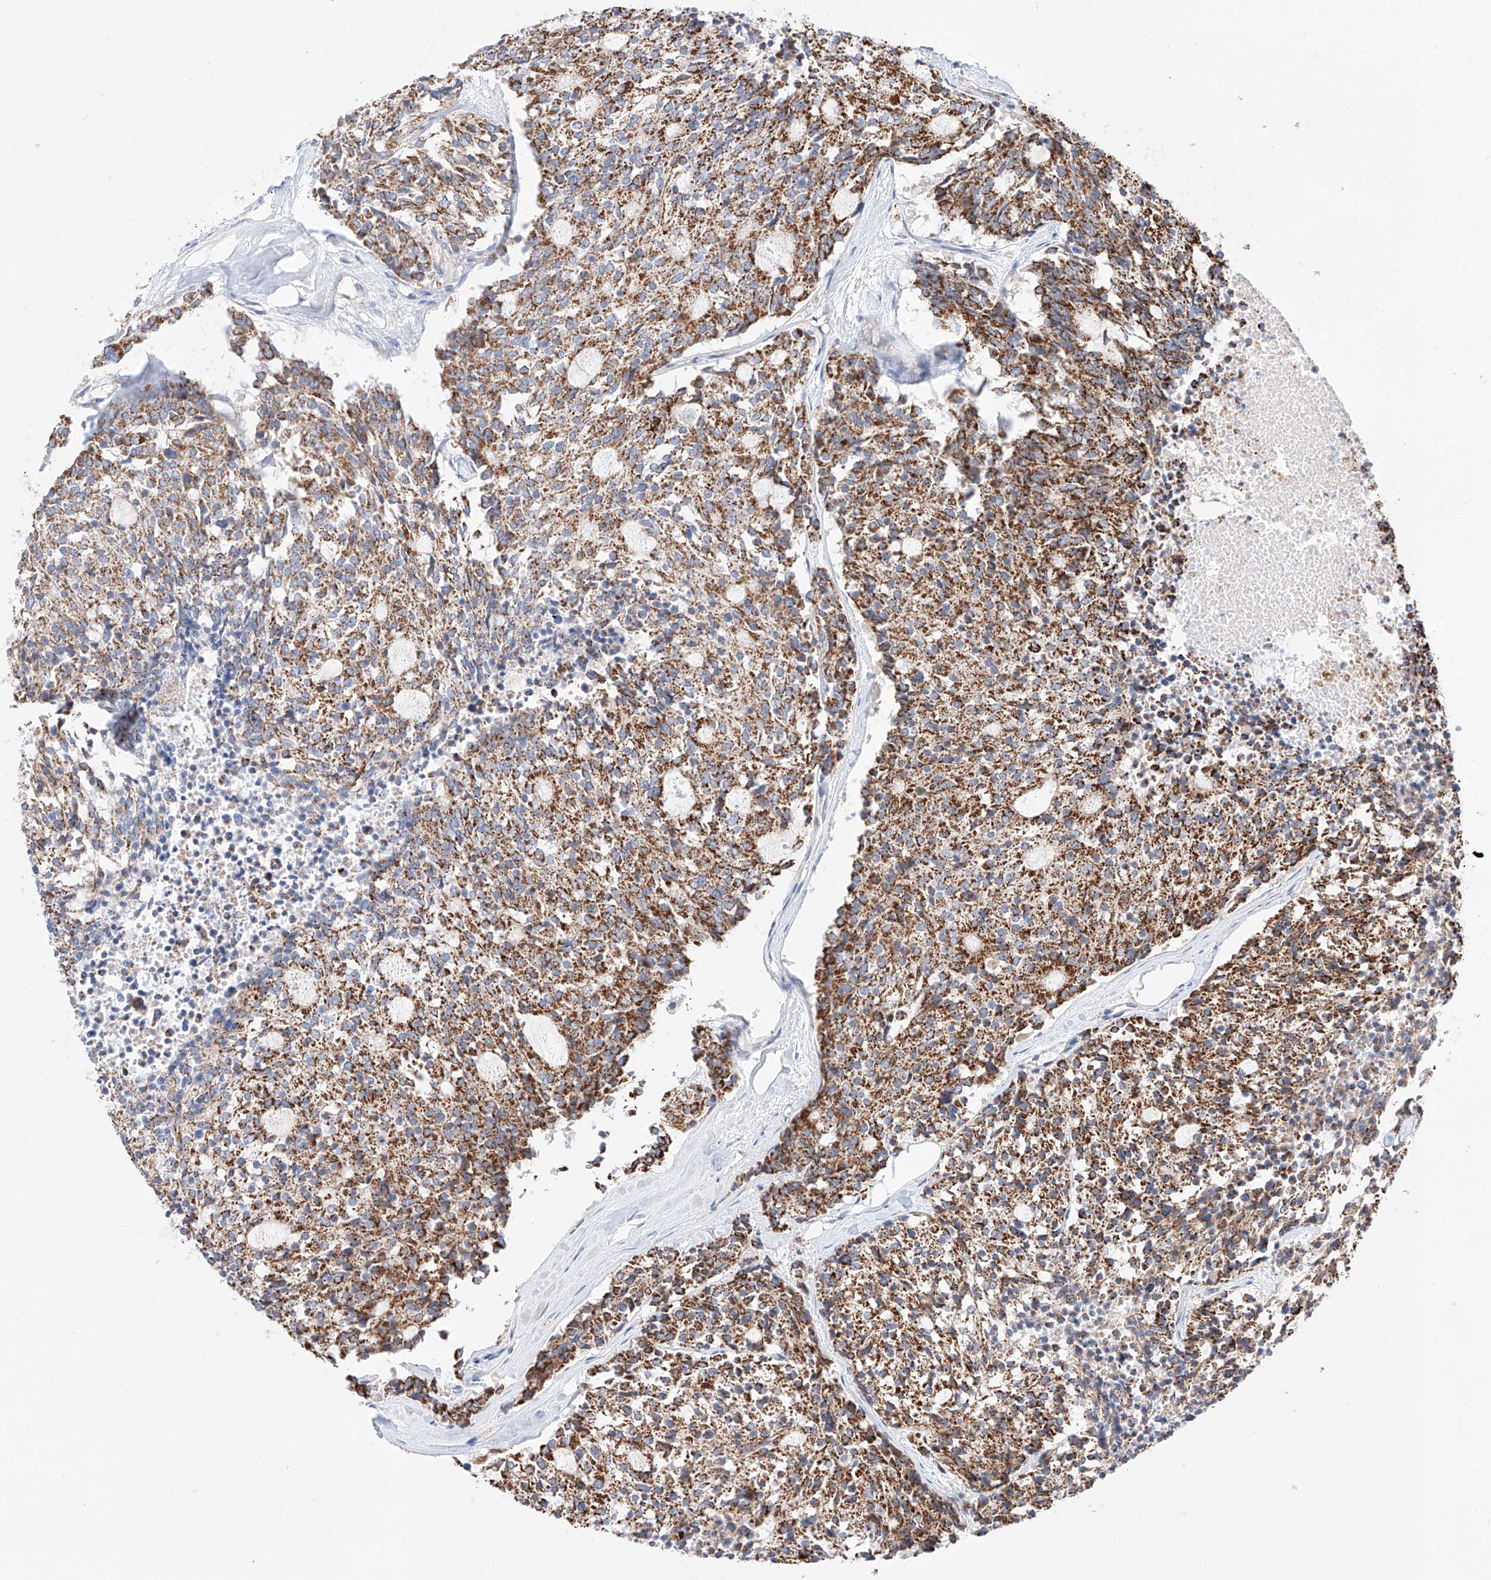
{"staining": {"intensity": "strong", "quantity": "25%-75%", "location": "cytoplasmic/membranous"}, "tissue": "carcinoid", "cell_type": "Tumor cells", "image_type": "cancer", "snomed": [{"axis": "morphology", "description": "Carcinoid, malignant, NOS"}, {"axis": "topography", "description": "Pancreas"}], "caption": "A brown stain shows strong cytoplasmic/membranous positivity of a protein in human carcinoid tumor cells. Using DAB (3,3'-diaminobenzidine) (brown) and hematoxylin (blue) stains, captured at high magnification using brightfield microscopy.", "gene": "KTI12", "patient": {"sex": "female", "age": 54}}